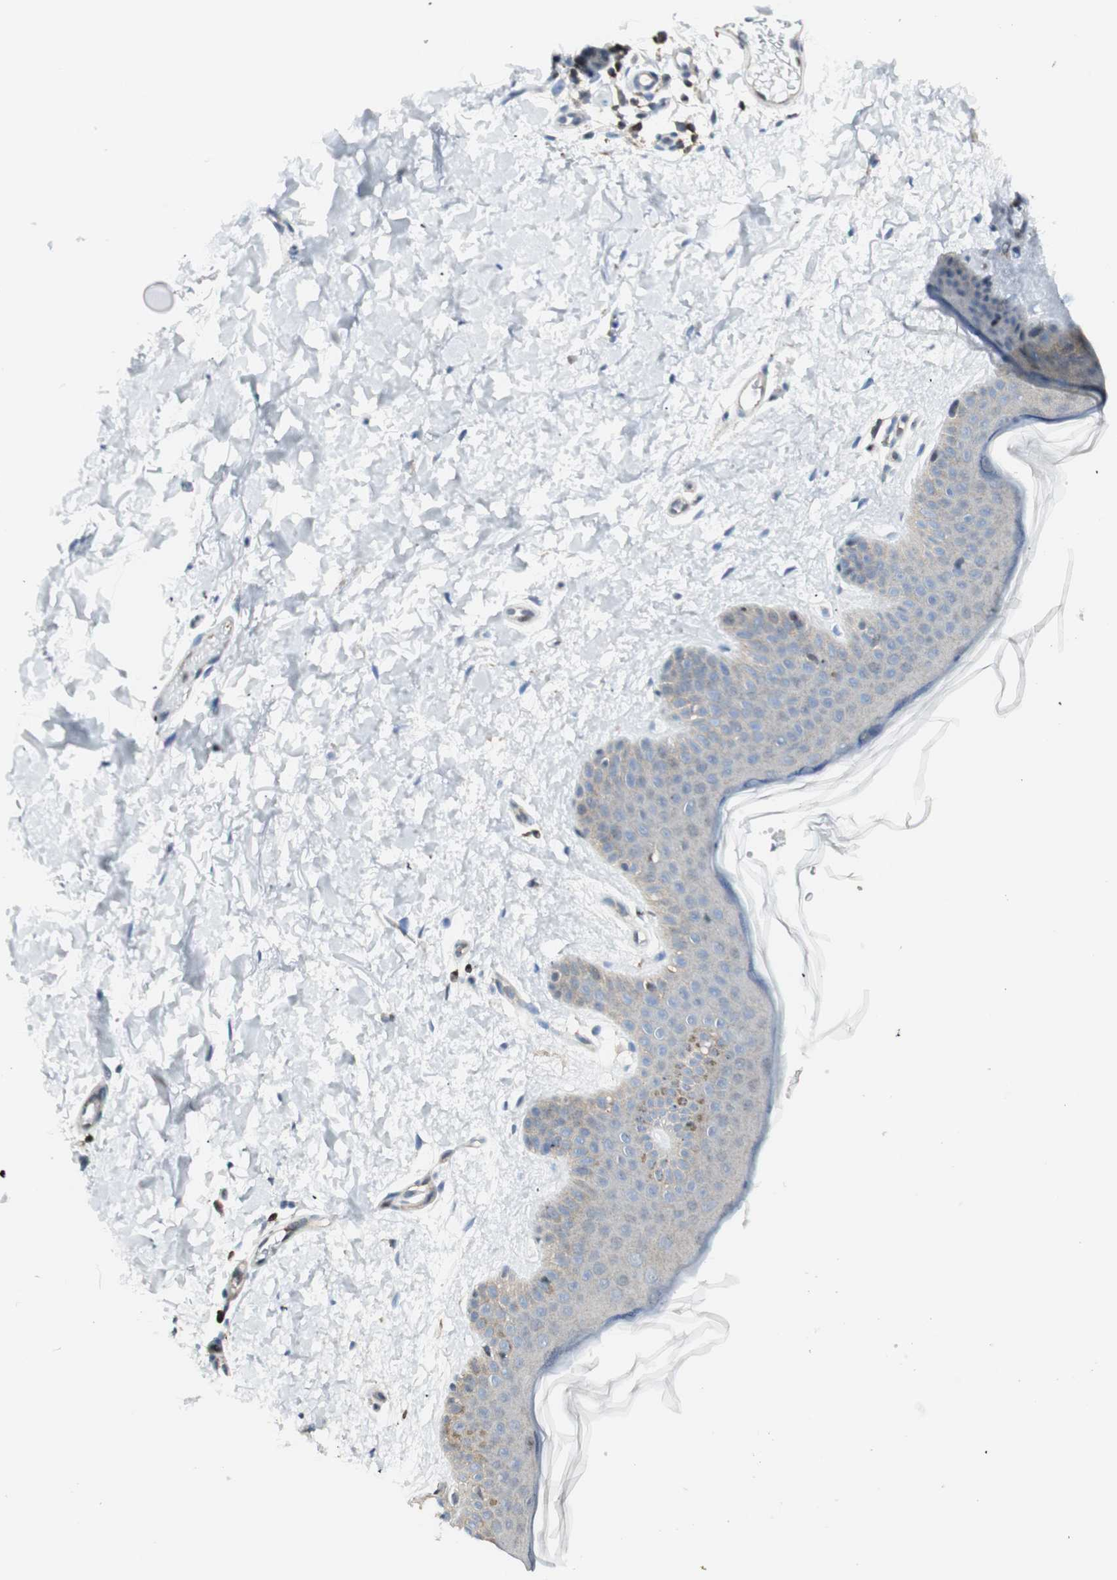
{"staining": {"intensity": "negative", "quantity": "none", "location": "none"}, "tissue": "skin", "cell_type": "Fibroblasts", "image_type": "normal", "snomed": [{"axis": "morphology", "description": "Normal tissue, NOS"}, {"axis": "topography", "description": "Skin"}], "caption": "Fibroblasts are negative for brown protein staining in unremarkable skin. The staining is performed using DAB brown chromogen with nuclei counter-stained in using hematoxylin.", "gene": "PPP1CA", "patient": {"sex": "female", "age": 56}}